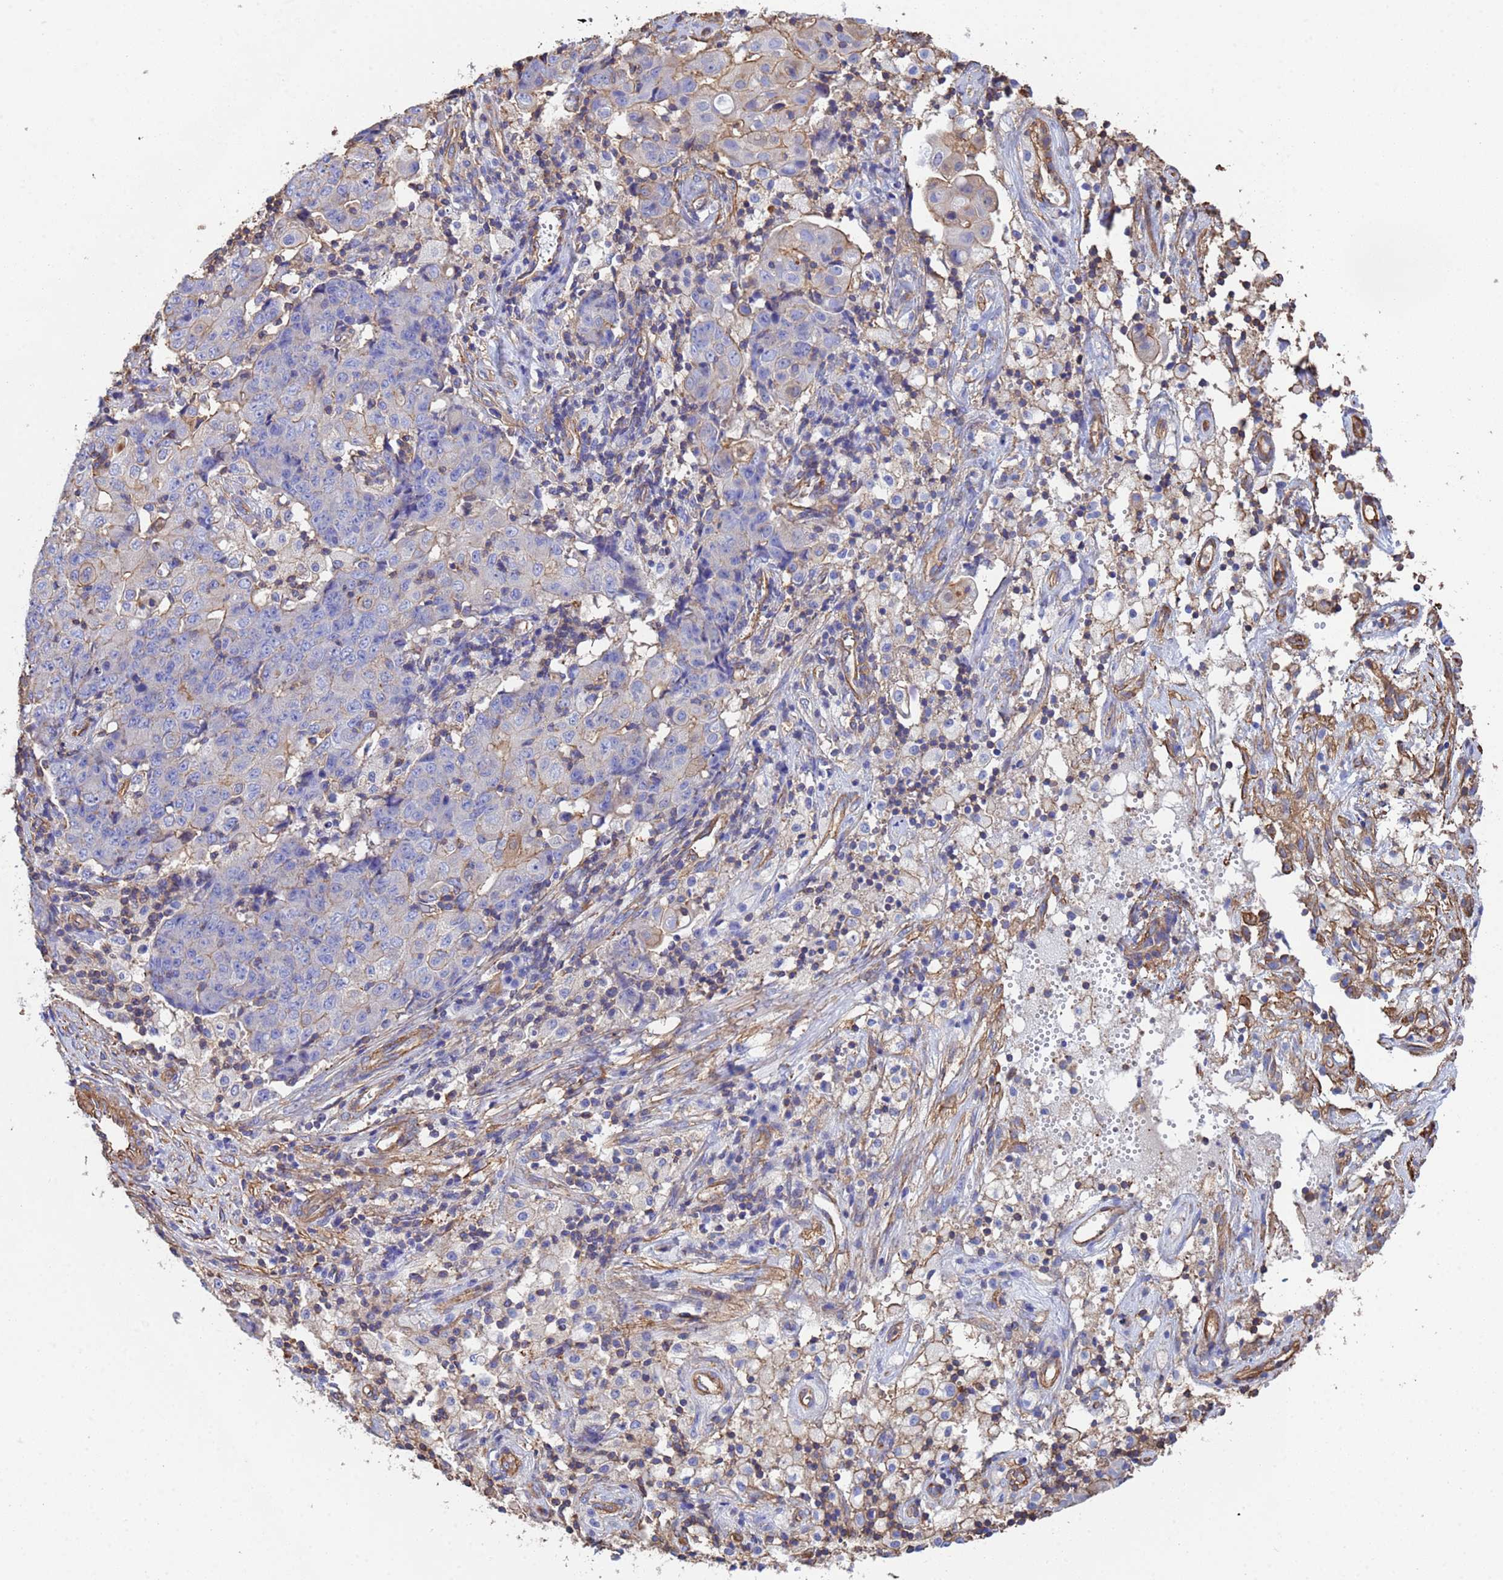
{"staining": {"intensity": "negative", "quantity": "none", "location": "none"}, "tissue": "ovarian cancer", "cell_type": "Tumor cells", "image_type": "cancer", "snomed": [{"axis": "morphology", "description": "Carcinoma, endometroid"}, {"axis": "topography", "description": "Ovary"}], "caption": "Immunohistochemistry (IHC) histopathology image of human ovarian endometroid carcinoma stained for a protein (brown), which displays no positivity in tumor cells.", "gene": "MYL12A", "patient": {"sex": "female", "age": 42}}